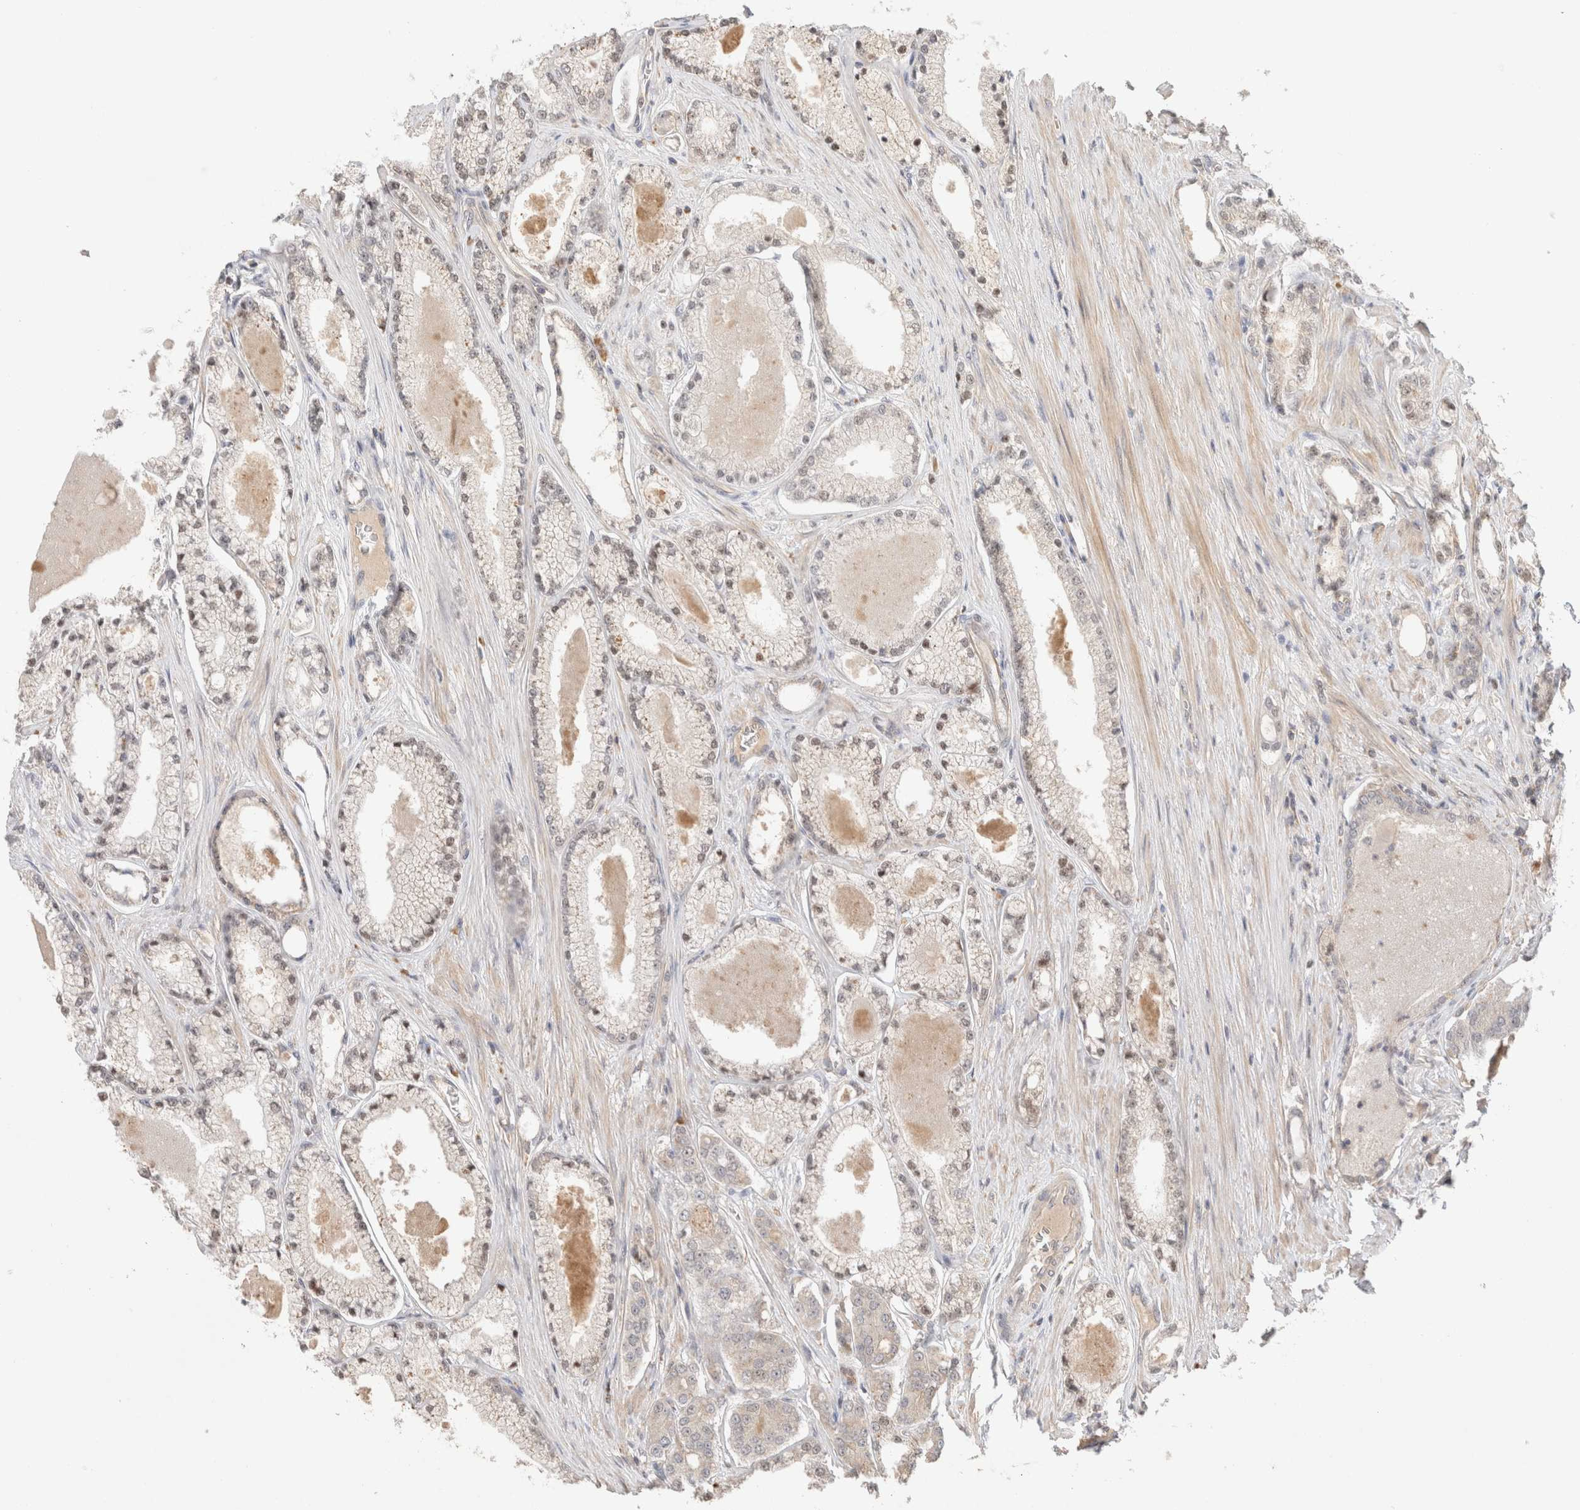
{"staining": {"intensity": "moderate", "quantity": "25%-75%", "location": "cytoplasmic/membranous"}, "tissue": "prostate cancer", "cell_type": "Tumor cells", "image_type": "cancer", "snomed": [{"axis": "morphology", "description": "Adenocarcinoma, High grade"}, {"axis": "topography", "description": "Prostate"}], "caption": "Immunohistochemical staining of prostate cancer (high-grade adenocarcinoma) exhibits medium levels of moderate cytoplasmic/membranous protein positivity in approximately 25%-75% of tumor cells.", "gene": "MRM3", "patient": {"sex": "male", "age": 71}}